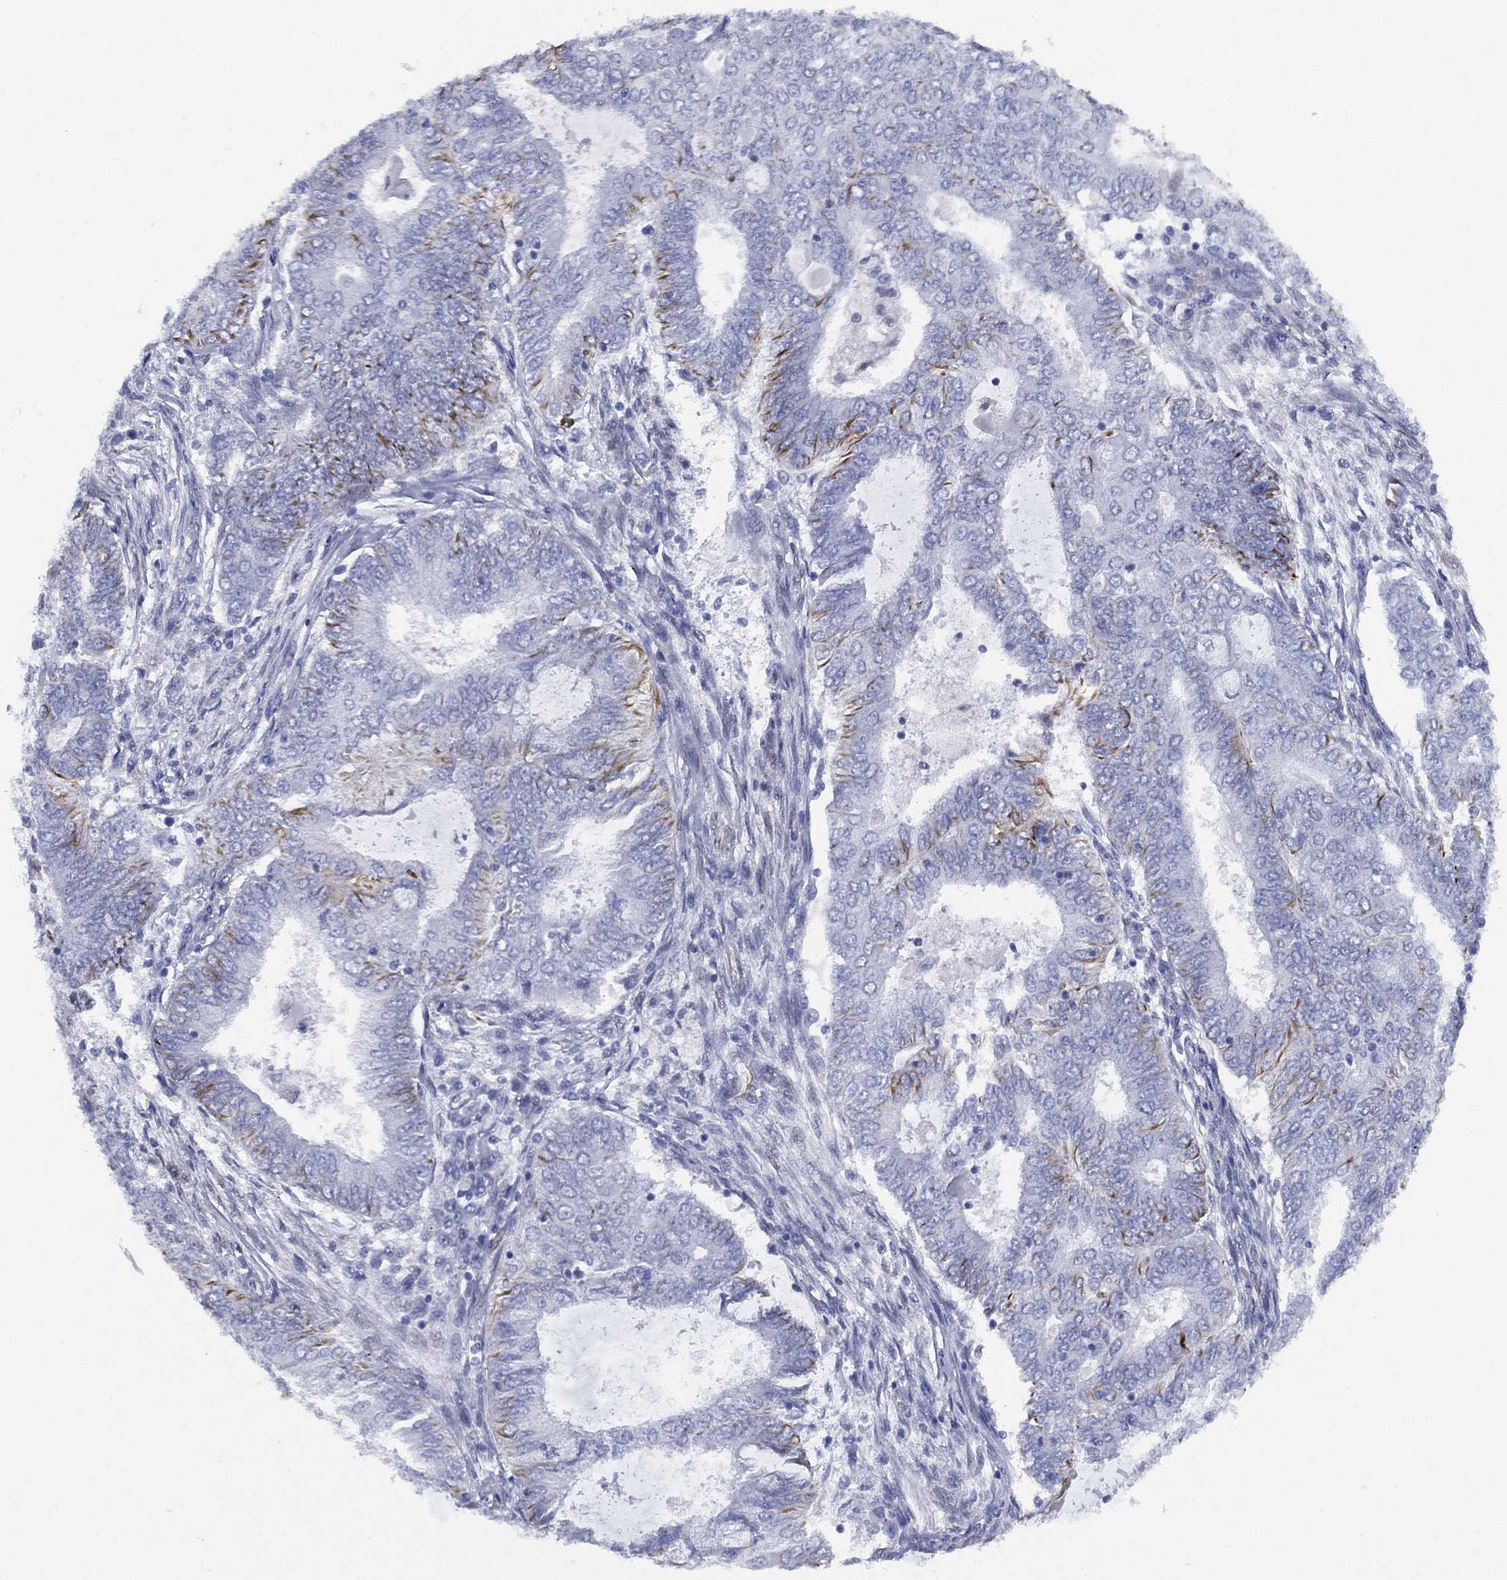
{"staining": {"intensity": "moderate", "quantity": "<25%", "location": "cytoplasmic/membranous"}, "tissue": "endometrial cancer", "cell_type": "Tumor cells", "image_type": "cancer", "snomed": [{"axis": "morphology", "description": "Adenocarcinoma, NOS"}, {"axis": "topography", "description": "Endometrium"}], "caption": "Protein expression analysis of human endometrial cancer (adenocarcinoma) reveals moderate cytoplasmic/membranous positivity in about <25% of tumor cells. (DAB IHC with brightfield microscopy, high magnification).", "gene": "MAS1", "patient": {"sex": "female", "age": 62}}